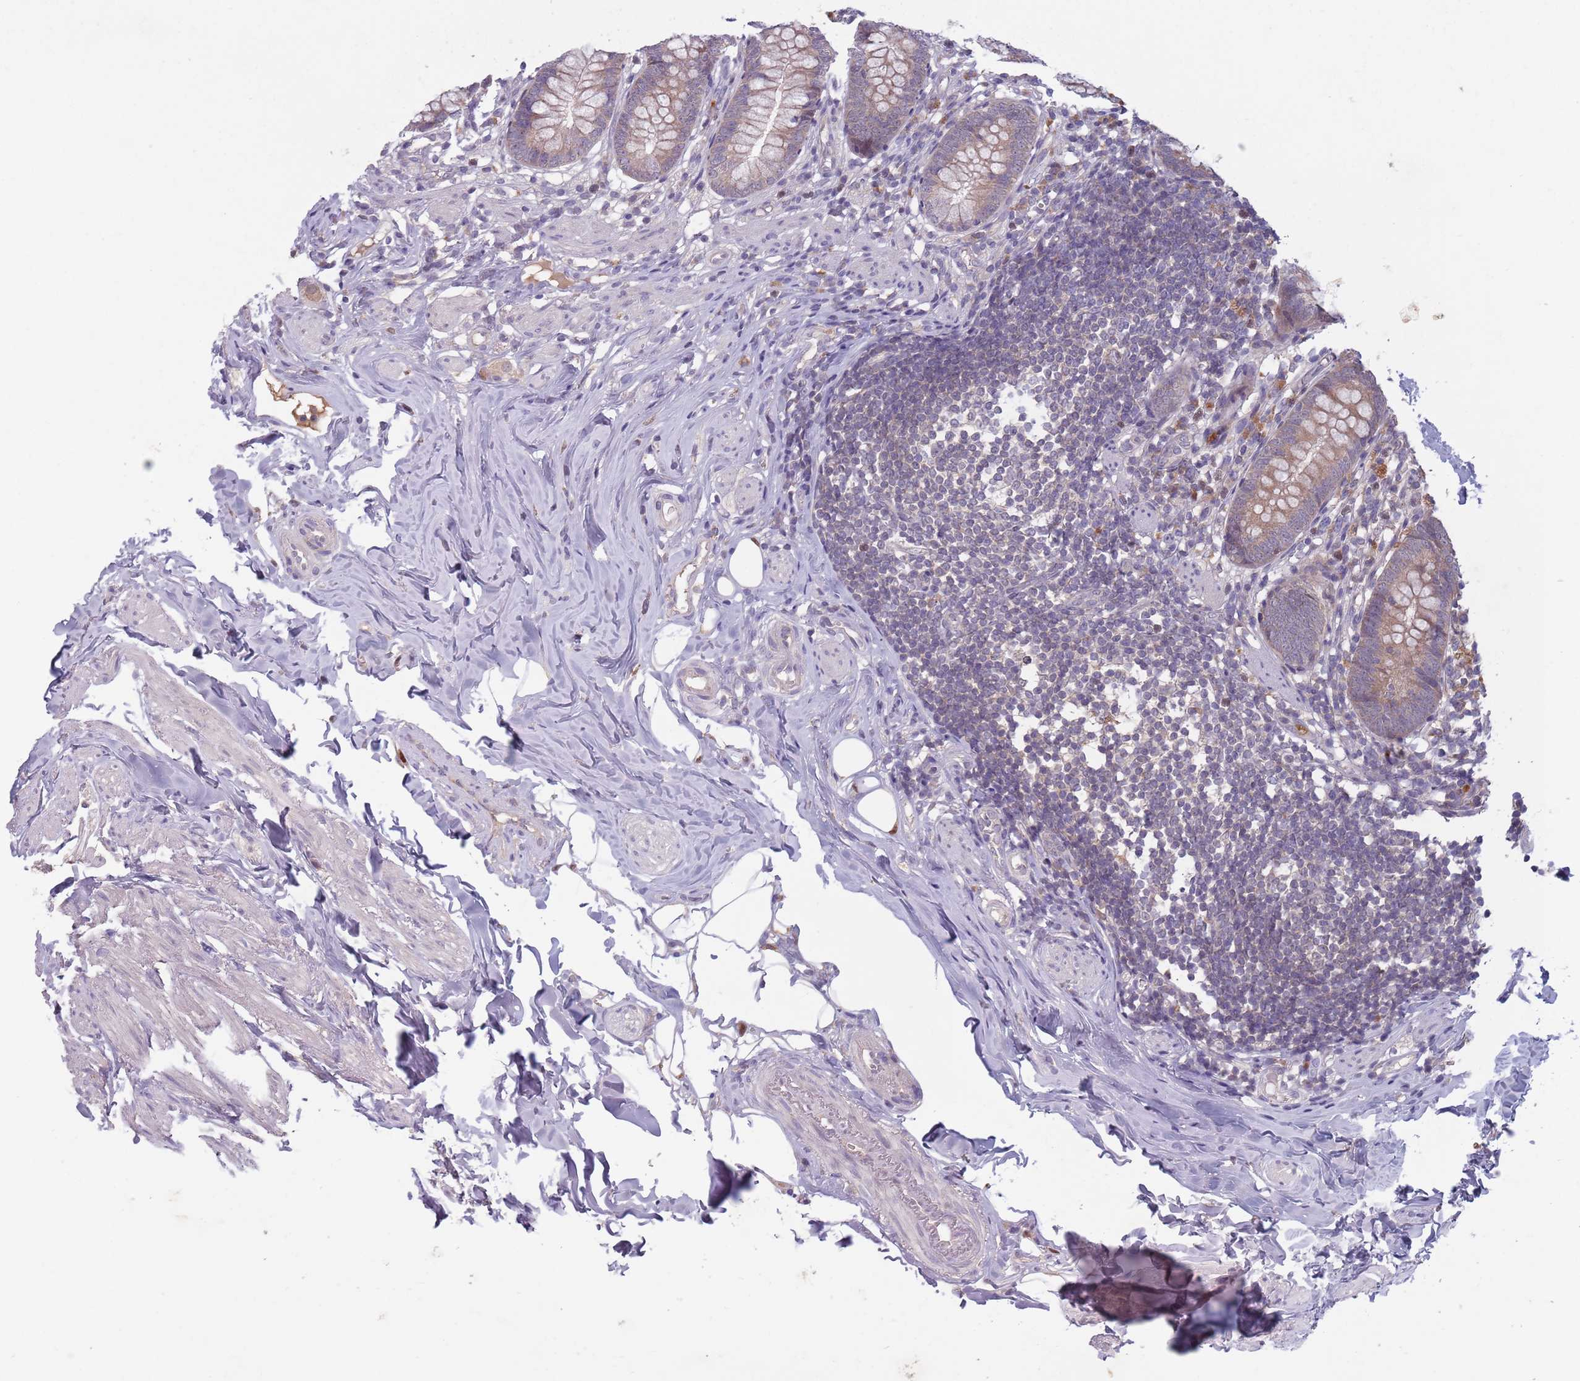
{"staining": {"intensity": "weak", "quantity": ">75%", "location": "cytoplasmic/membranous"}, "tissue": "appendix", "cell_type": "Glandular cells", "image_type": "normal", "snomed": [{"axis": "morphology", "description": "Normal tissue, NOS"}, {"axis": "topography", "description": "Appendix"}], "caption": "Brown immunohistochemical staining in normal human appendix exhibits weak cytoplasmic/membranous expression in about >75% of glandular cells. (IHC, brightfield microscopy, high magnification).", "gene": "TYW1B", "patient": {"sex": "female", "age": 62}}